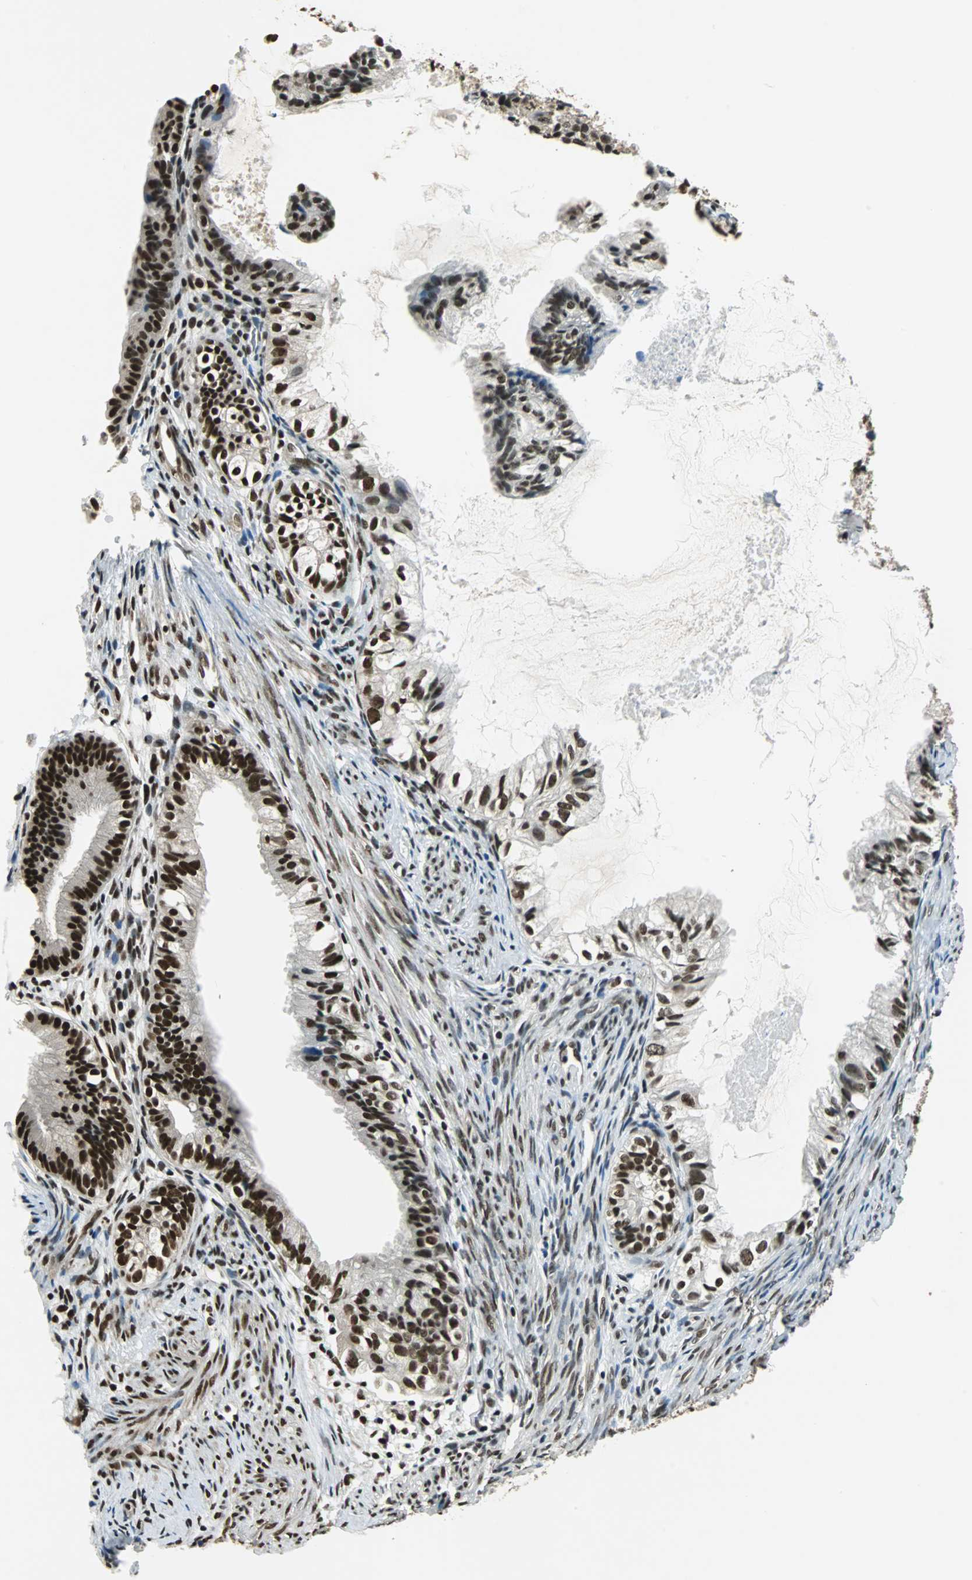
{"staining": {"intensity": "strong", "quantity": ">75%", "location": "nuclear"}, "tissue": "cervical cancer", "cell_type": "Tumor cells", "image_type": "cancer", "snomed": [{"axis": "morphology", "description": "Normal tissue, NOS"}, {"axis": "morphology", "description": "Adenocarcinoma, NOS"}, {"axis": "topography", "description": "Cervix"}, {"axis": "topography", "description": "Endometrium"}], "caption": "A high-resolution micrograph shows immunohistochemistry staining of cervical cancer (adenocarcinoma), which reveals strong nuclear positivity in approximately >75% of tumor cells.", "gene": "RBM14", "patient": {"sex": "female", "age": 86}}